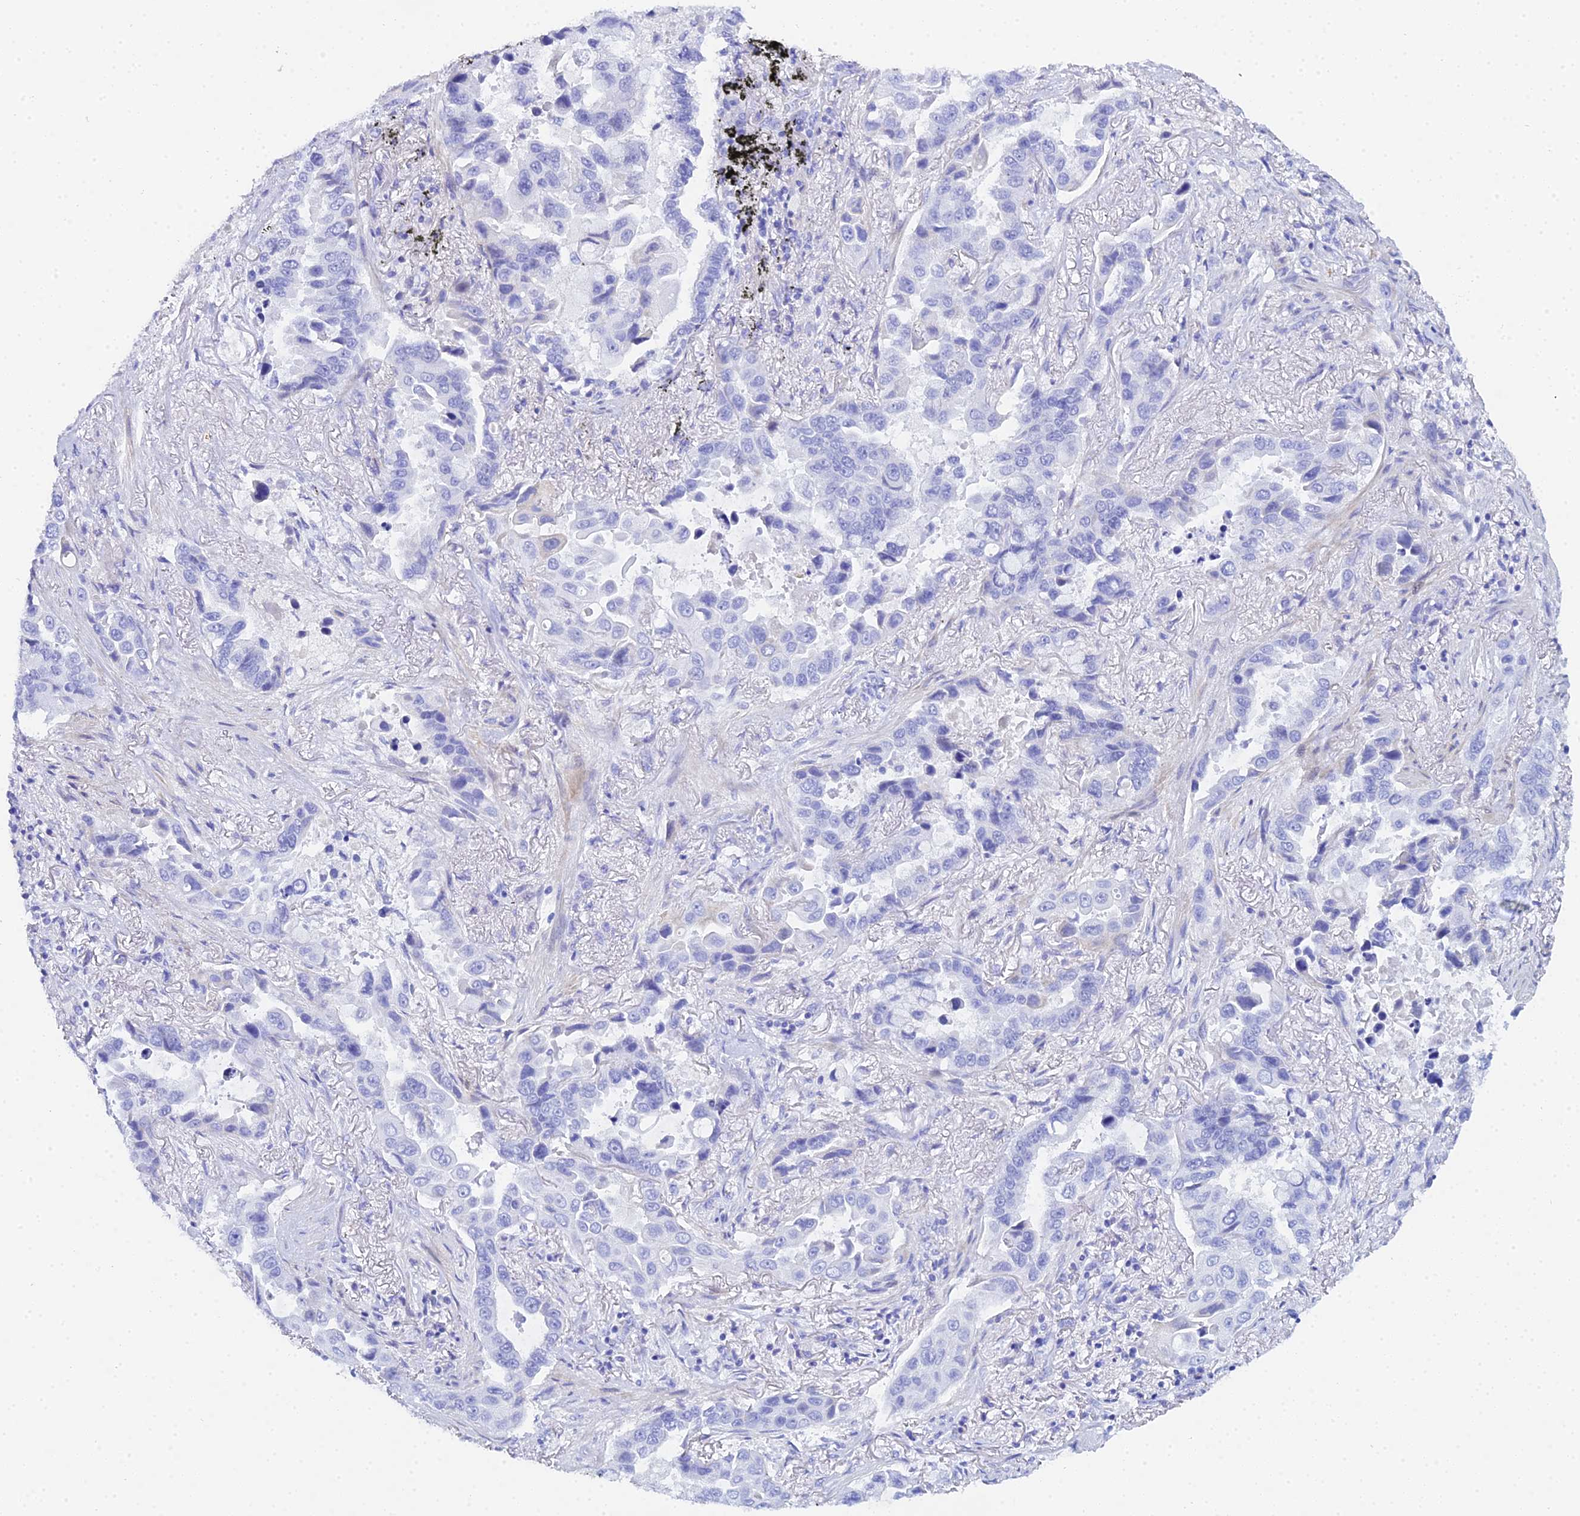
{"staining": {"intensity": "negative", "quantity": "none", "location": "none"}, "tissue": "lung cancer", "cell_type": "Tumor cells", "image_type": "cancer", "snomed": [{"axis": "morphology", "description": "Adenocarcinoma, NOS"}, {"axis": "topography", "description": "Lung"}], "caption": "DAB immunohistochemical staining of human lung cancer demonstrates no significant positivity in tumor cells.", "gene": "CELA3A", "patient": {"sex": "male", "age": 64}}